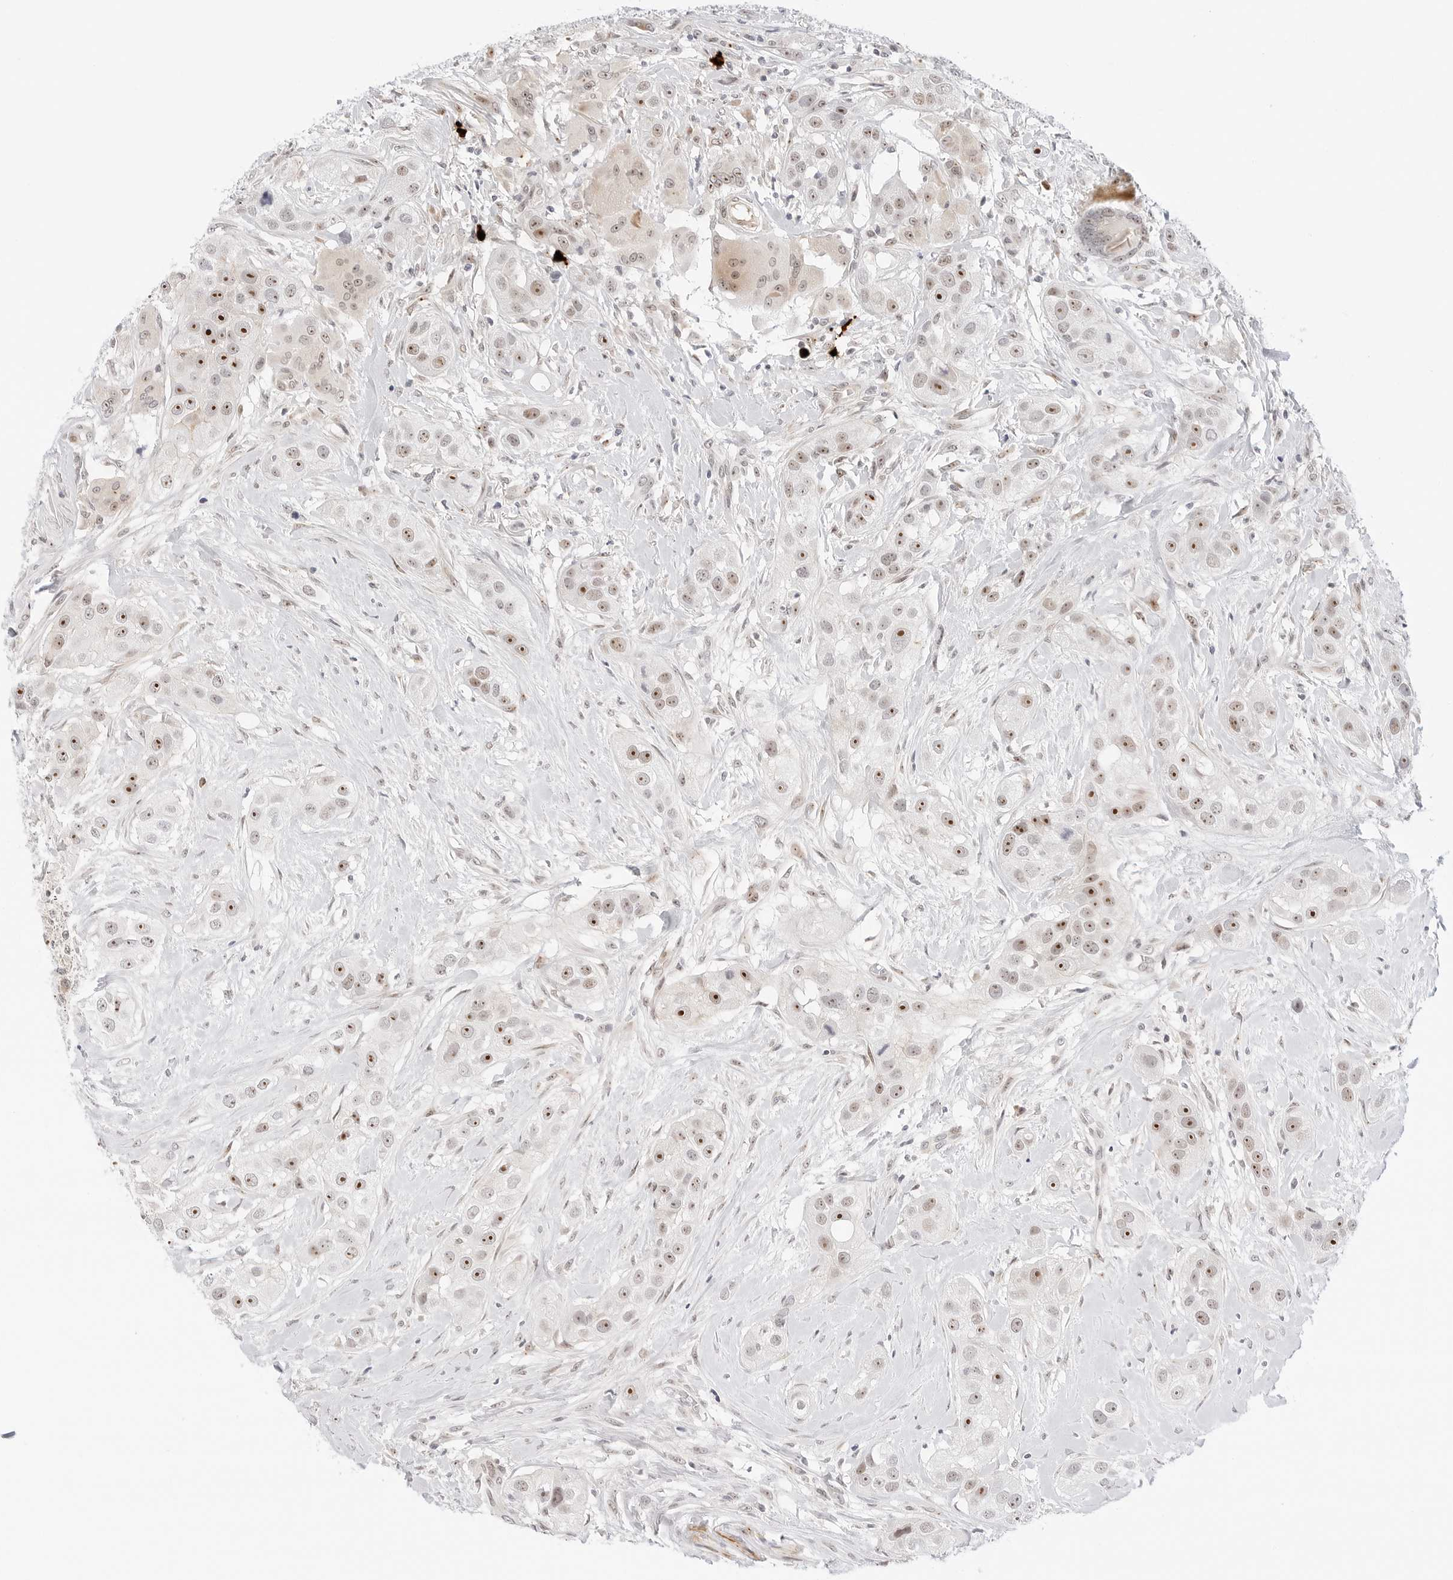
{"staining": {"intensity": "strong", "quantity": "25%-75%", "location": "nuclear"}, "tissue": "head and neck cancer", "cell_type": "Tumor cells", "image_type": "cancer", "snomed": [{"axis": "morphology", "description": "Normal tissue, NOS"}, {"axis": "morphology", "description": "Squamous cell carcinoma, NOS"}, {"axis": "topography", "description": "Skeletal muscle"}, {"axis": "topography", "description": "Head-Neck"}], "caption": "The photomicrograph displays staining of head and neck squamous cell carcinoma, revealing strong nuclear protein staining (brown color) within tumor cells. Using DAB (3,3'-diaminobenzidine) (brown) and hematoxylin (blue) stains, captured at high magnification using brightfield microscopy.", "gene": "HIPK3", "patient": {"sex": "male", "age": 51}}